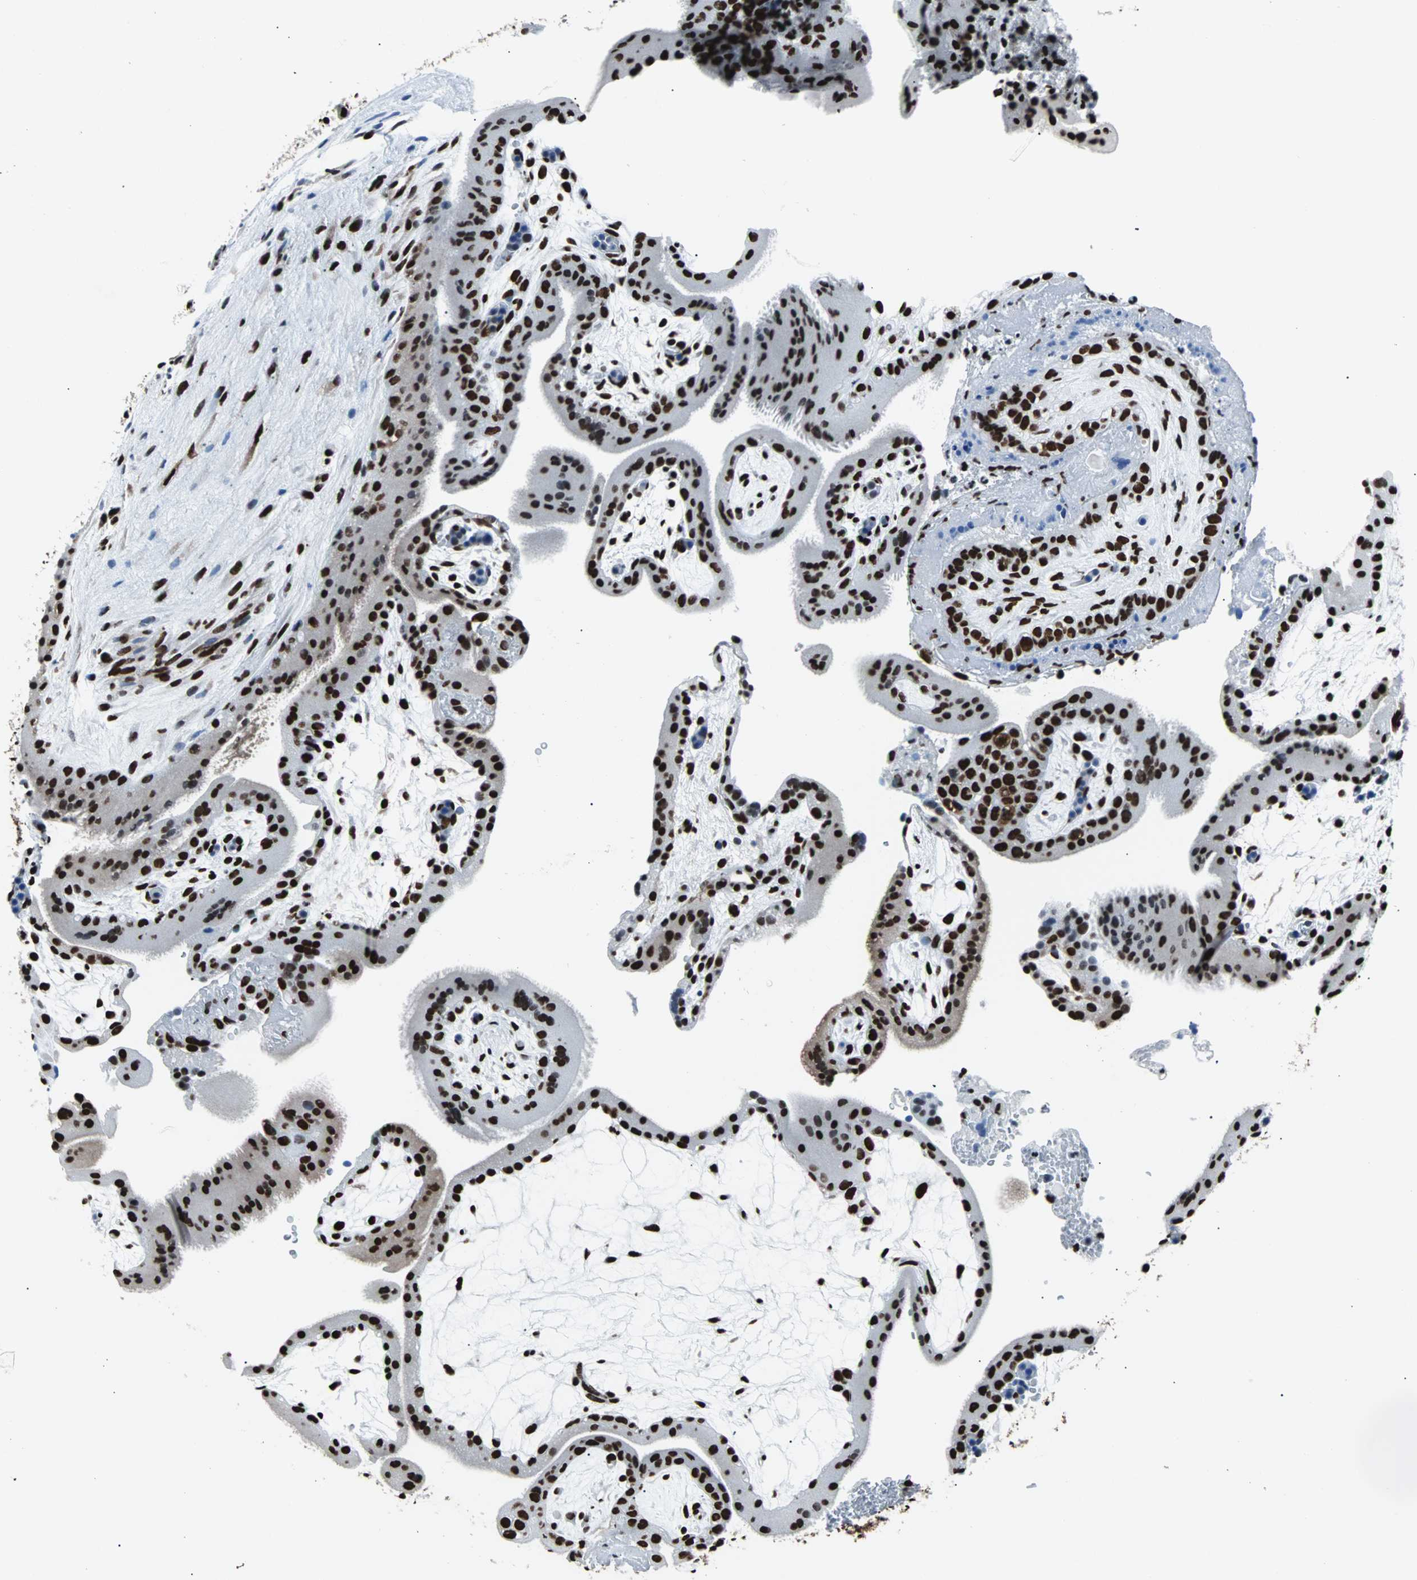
{"staining": {"intensity": "strong", "quantity": ">75%", "location": "nuclear"}, "tissue": "placenta", "cell_type": "Decidual cells", "image_type": "normal", "snomed": [{"axis": "morphology", "description": "Normal tissue, NOS"}, {"axis": "topography", "description": "Placenta"}], "caption": "Decidual cells demonstrate strong nuclear staining in approximately >75% of cells in normal placenta. The staining is performed using DAB (3,3'-diaminobenzidine) brown chromogen to label protein expression. The nuclei are counter-stained blue using hematoxylin.", "gene": "FUBP1", "patient": {"sex": "female", "age": 19}}